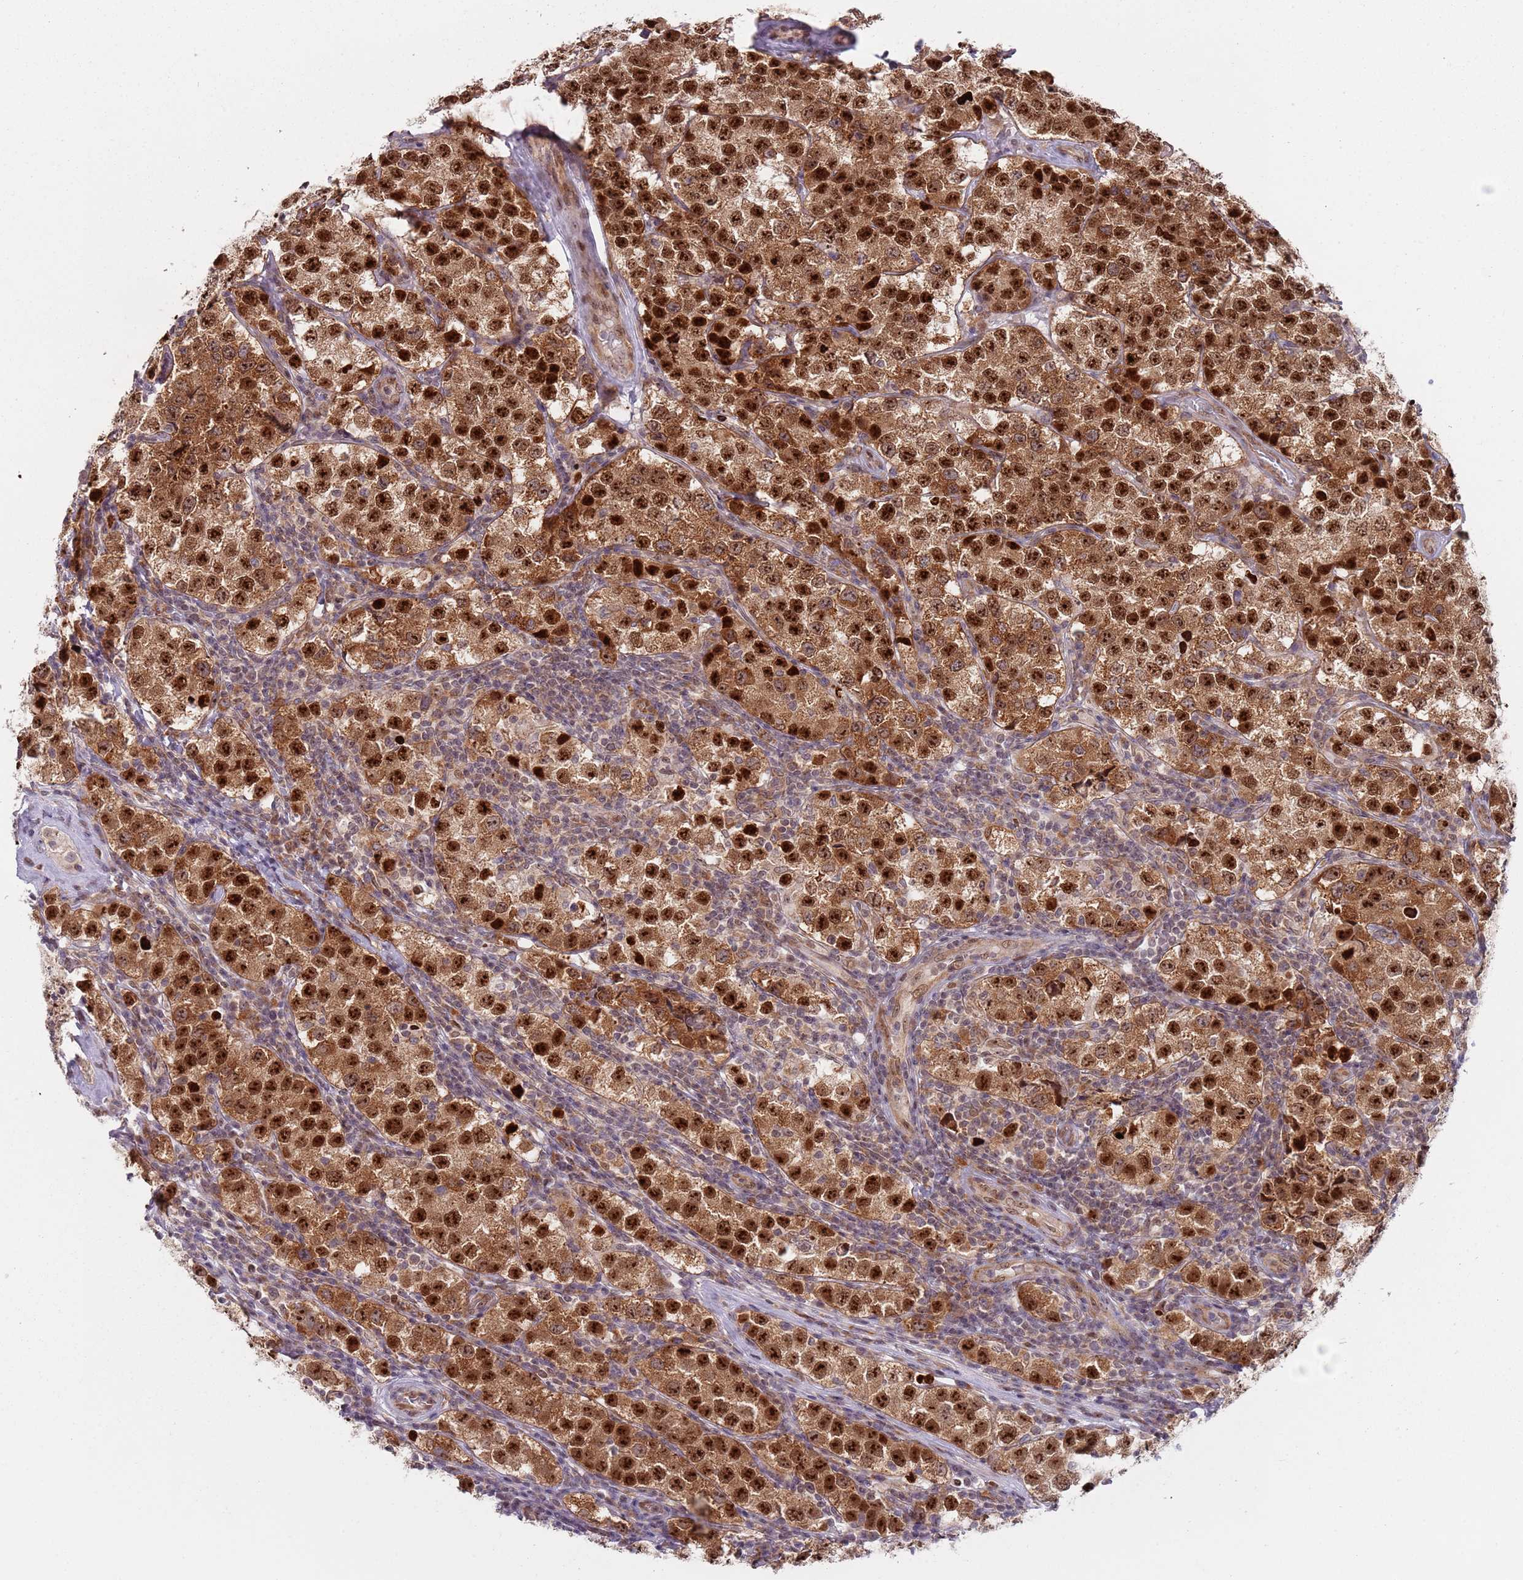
{"staining": {"intensity": "strong", "quantity": ">75%", "location": "cytoplasmic/membranous,nuclear"}, "tissue": "testis cancer", "cell_type": "Tumor cells", "image_type": "cancer", "snomed": [{"axis": "morphology", "description": "Seminoma, NOS"}, {"axis": "topography", "description": "Testis"}], "caption": "This is a photomicrograph of immunohistochemistry (IHC) staining of testis cancer, which shows strong staining in the cytoplasmic/membranous and nuclear of tumor cells.", "gene": "SLC25A32", "patient": {"sex": "male", "age": 34}}